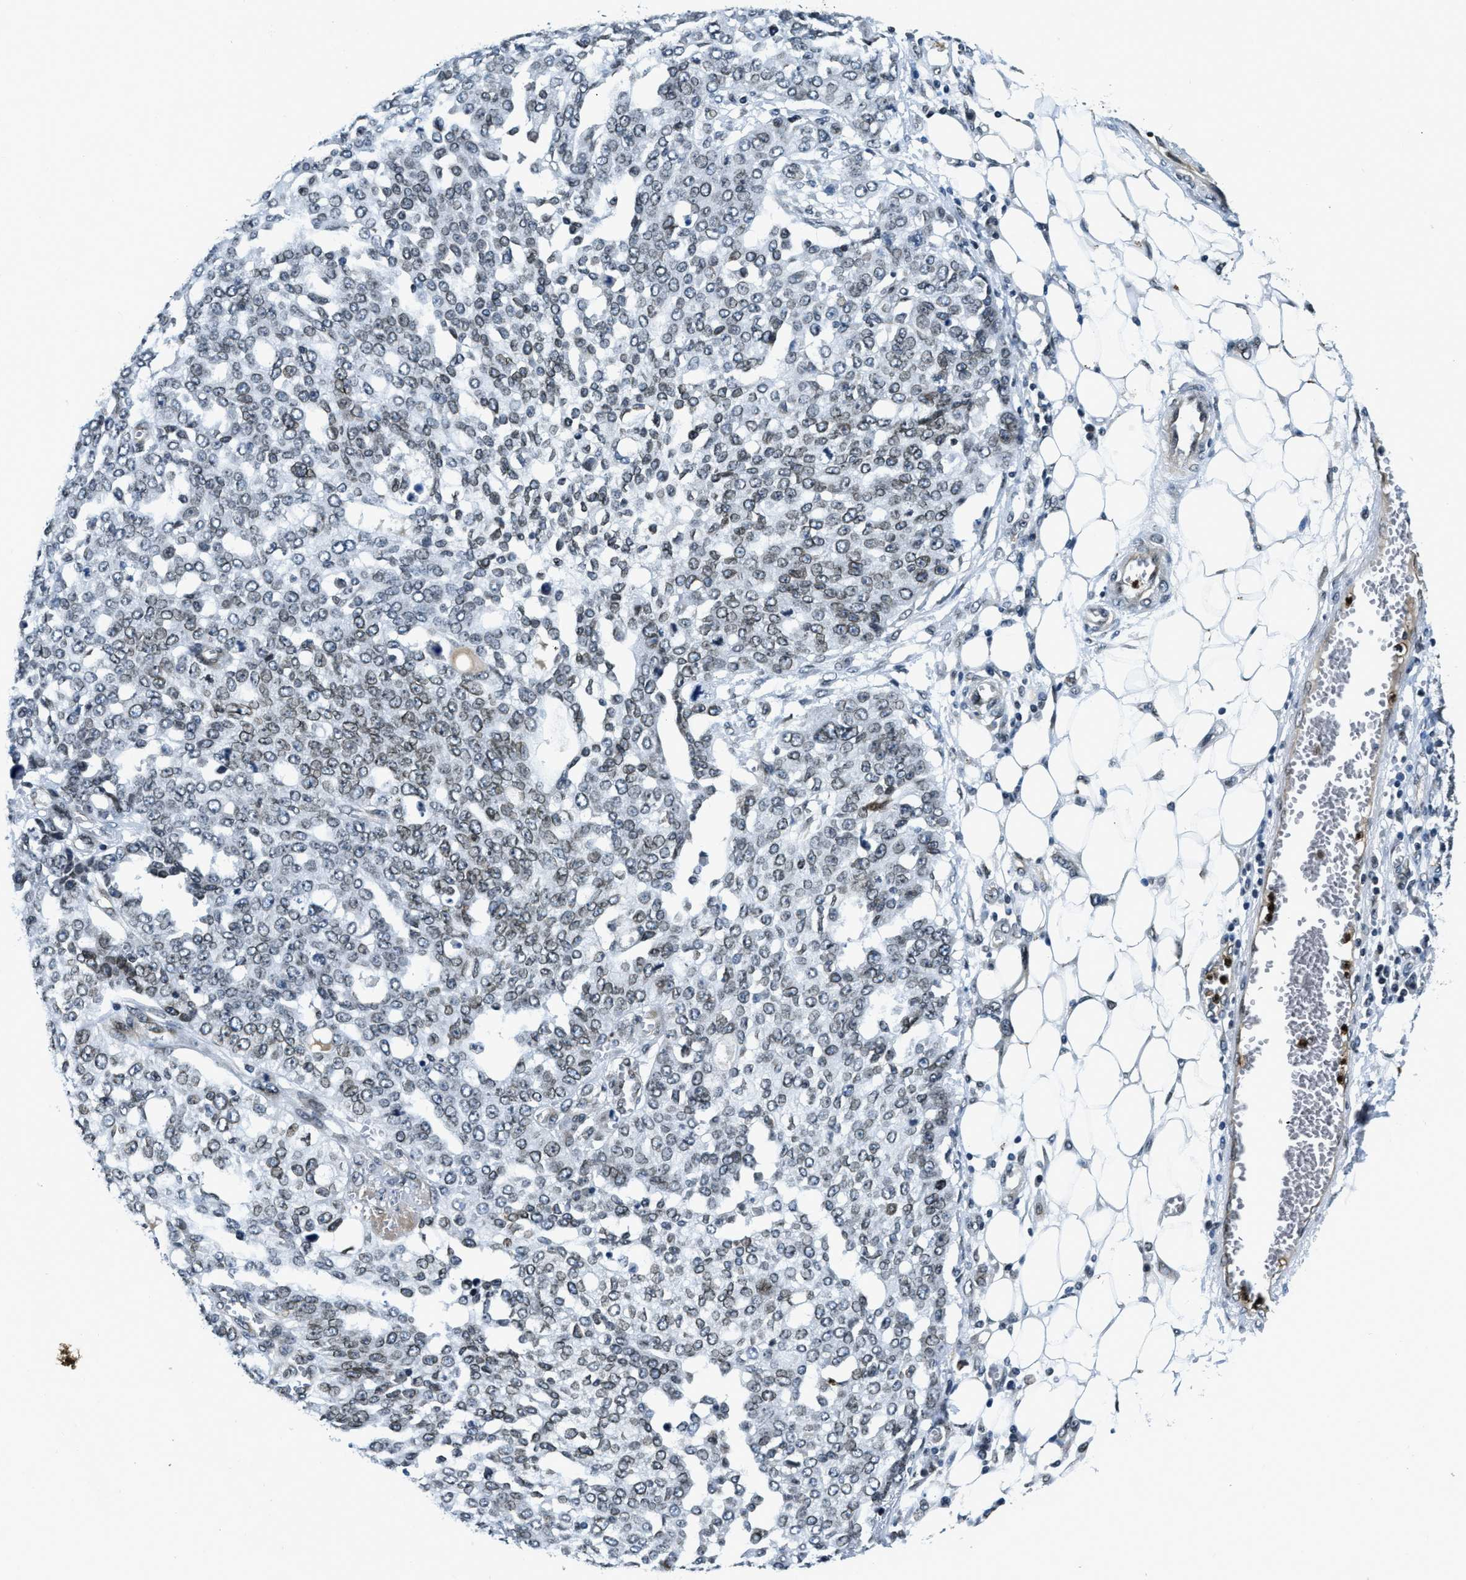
{"staining": {"intensity": "weak", "quantity": ">75%", "location": "nuclear"}, "tissue": "ovarian cancer", "cell_type": "Tumor cells", "image_type": "cancer", "snomed": [{"axis": "morphology", "description": "Cystadenocarcinoma, serous, NOS"}, {"axis": "topography", "description": "Soft tissue"}, {"axis": "topography", "description": "Ovary"}], "caption": "A high-resolution histopathology image shows immunohistochemistry staining of serous cystadenocarcinoma (ovarian), which displays weak nuclear expression in about >75% of tumor cells.", "gene": "ZC3HC1", "patient": {"sex": "female", "age": 57}}